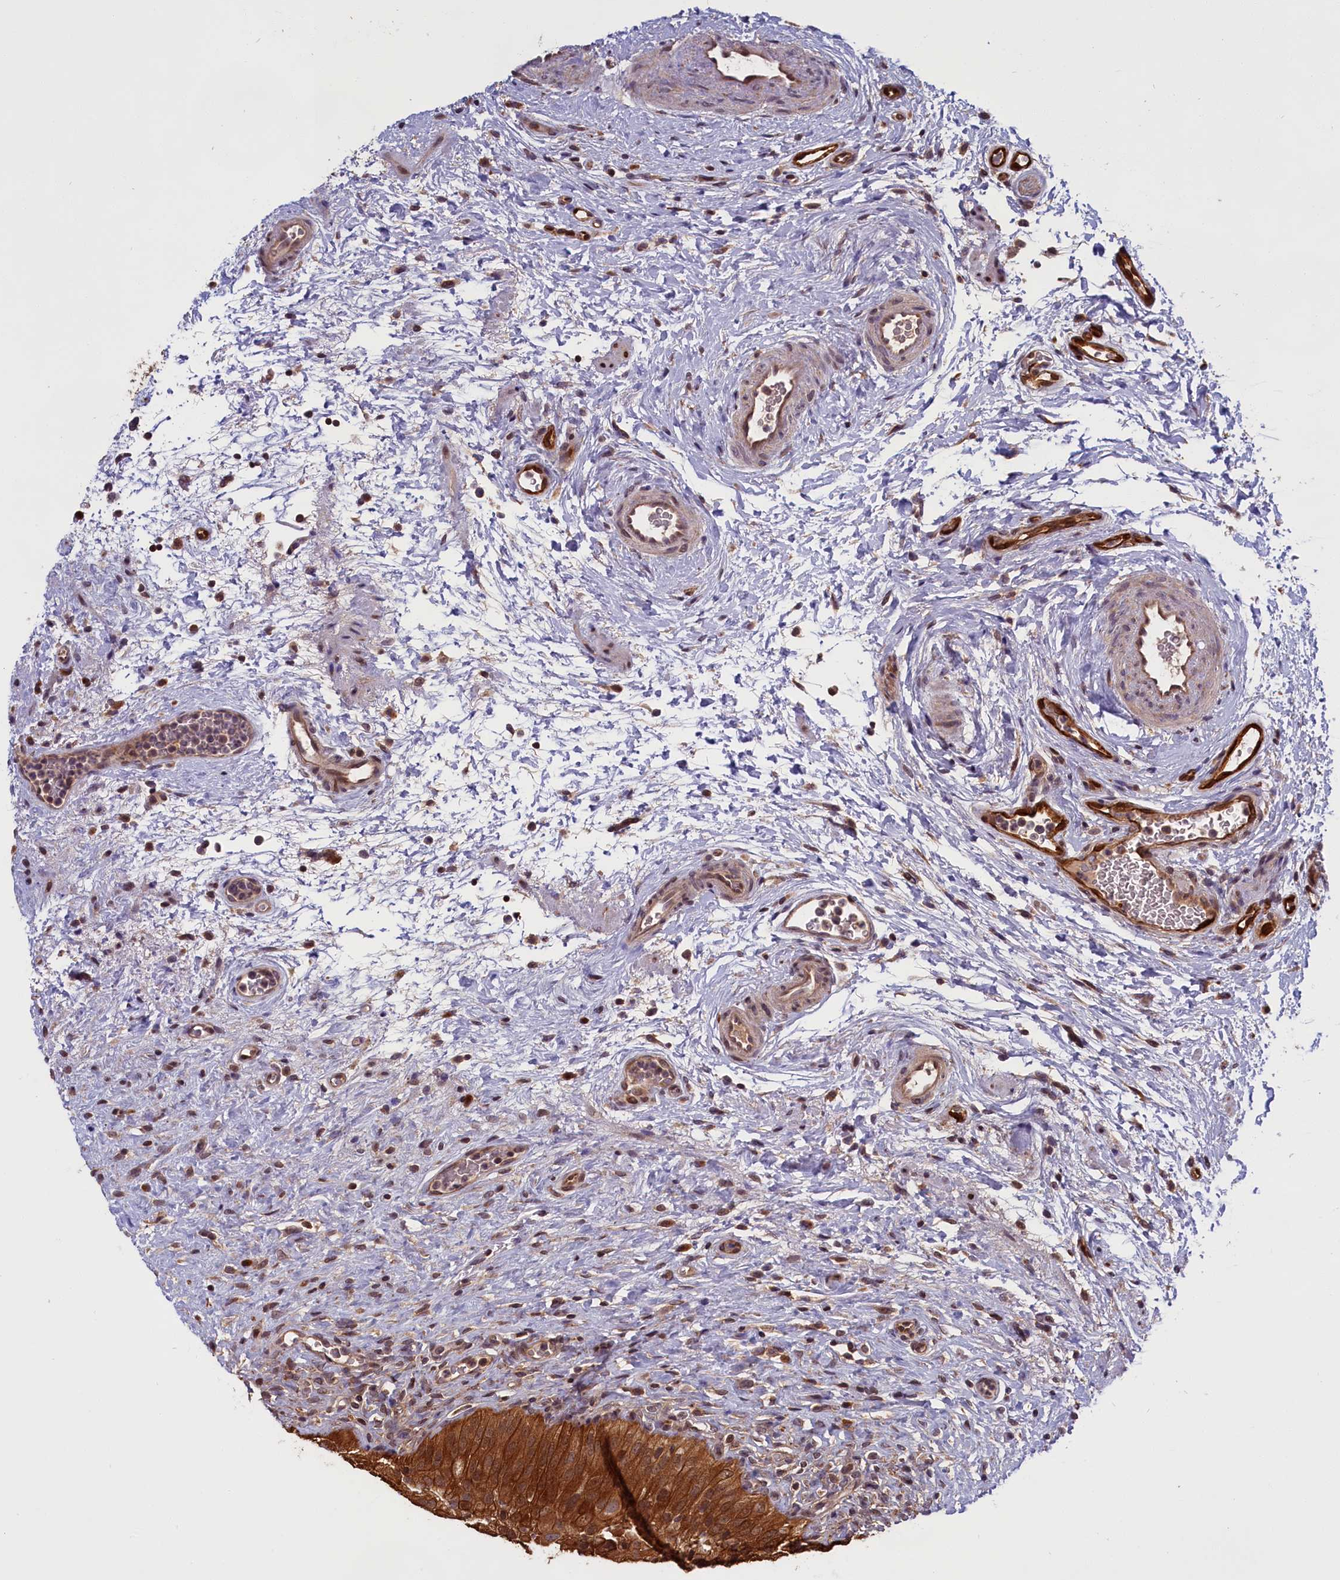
{"staining": {"intensity": "strong", "quantity": ">75%", "location": "cytoplasmic/membranous"}, "tissue": "urinary bladder", "cell_type": "Urothelial cells", "image_type": "normal", "snomed": [{"axis": "morphology", "description": "Normal tissue, NOS"}, {"axis": "morphology", "description": "Urothelial carcinoma, High grade"}, {"axis": "topography", "description": "Urinary bladder"}], "caption": "Human urinary bladder stained with a brown dye demonstrates strong cytoplasmic/membranous positive staining in about >75% of urothelial cells.", "gene": "DENND1B", "patient": {"sex": "male", "age": 46}}